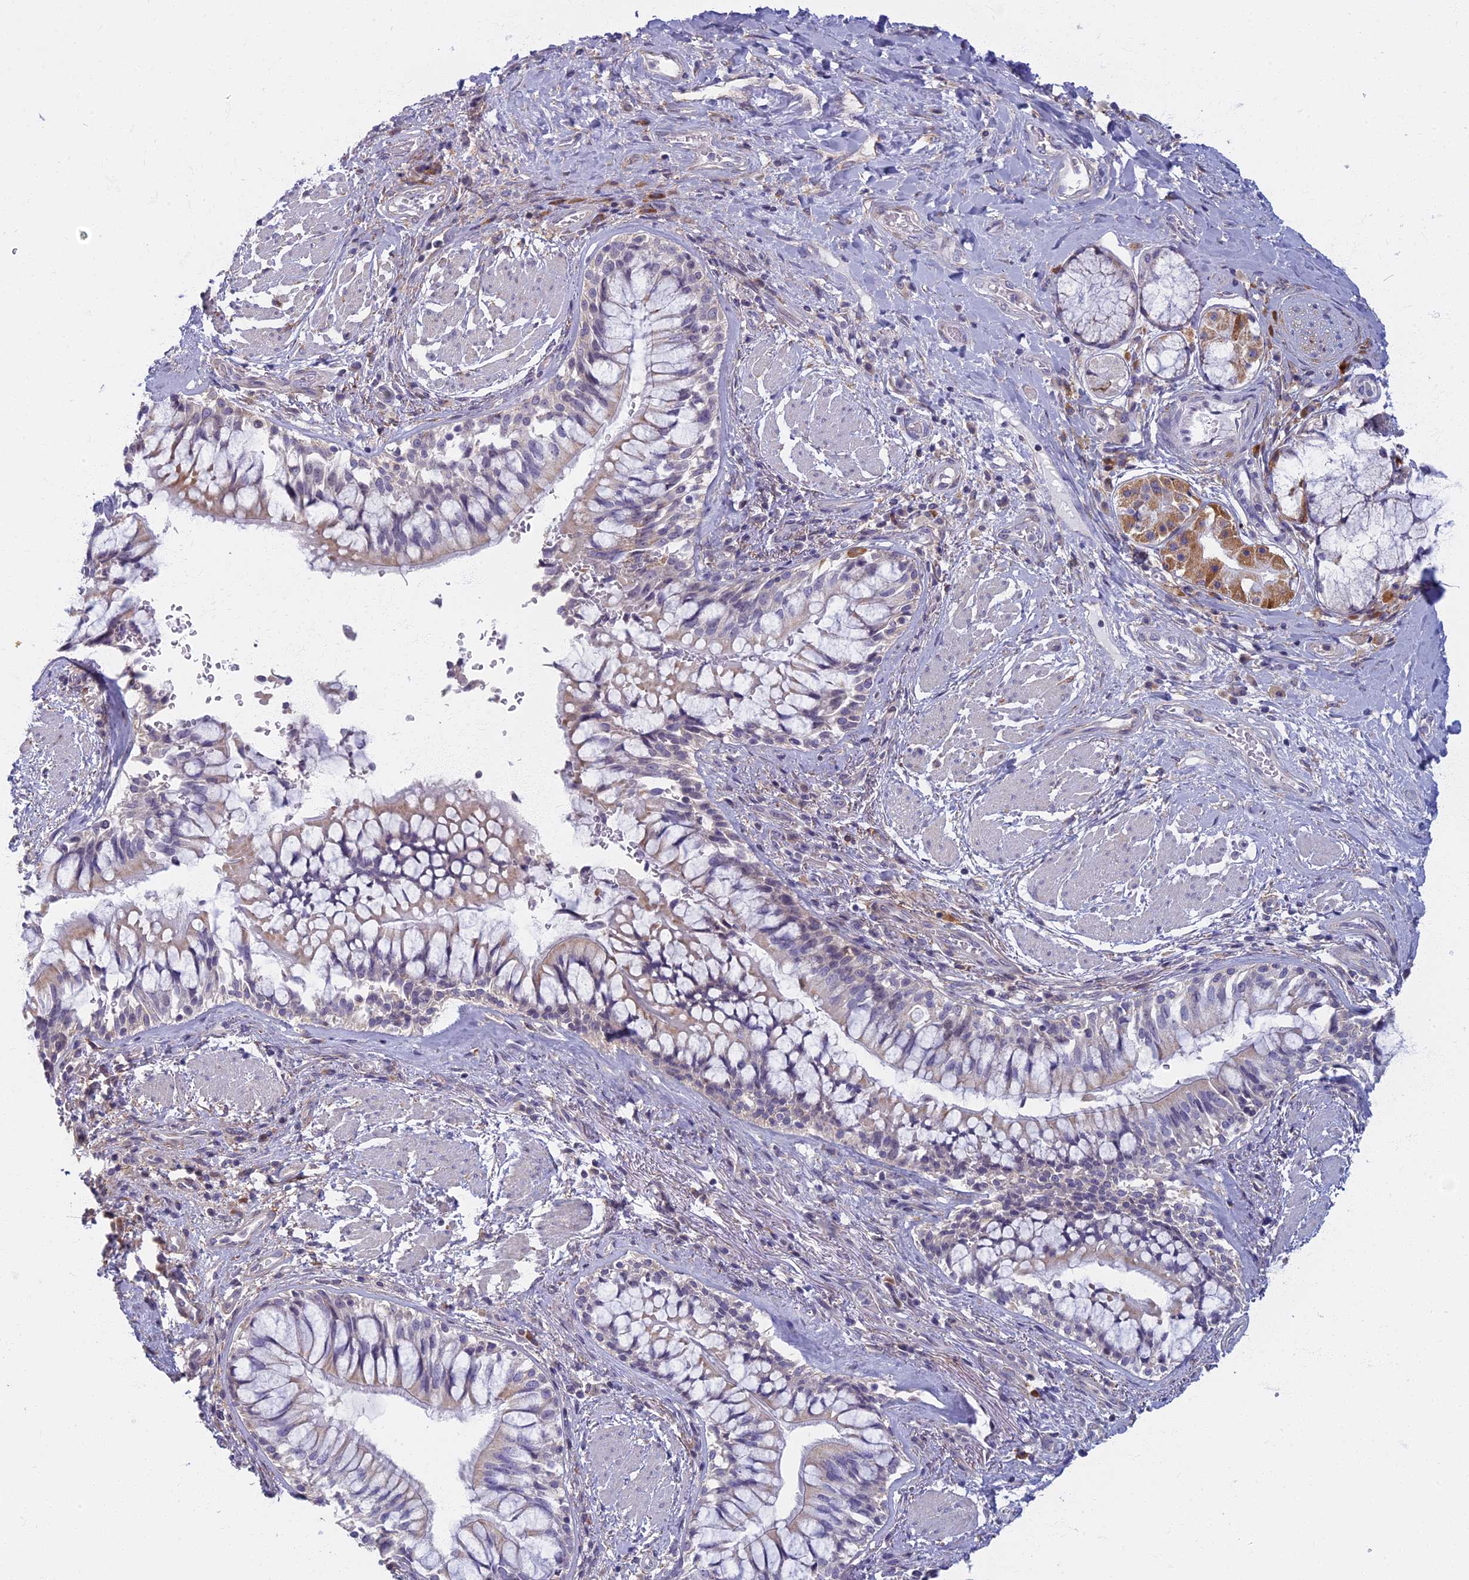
{"staining": {"intensity": "negative", "quantity": "none", "location": "none"}, "tissue": "adipose tissue", "cell_type": "Adipocytes", "image_type": "normal", "snomed": [{"axis": "morphology", "description": "Normal tissue, NOS"}, {"axis": "morphology", "description": "Squamous cell carcinoma, NOS"}, {"axis": "topography", "description": "Bronchus"}, {"axis": "topography", "description": "Lung"}], "caption": "This is an immunohistochemistry (IHC) photomicrograph of normal adipose tissue. There is no positivity in adipocytes.", "gene": "DDX51", "patient": {"sex": "male", "age": 64}}